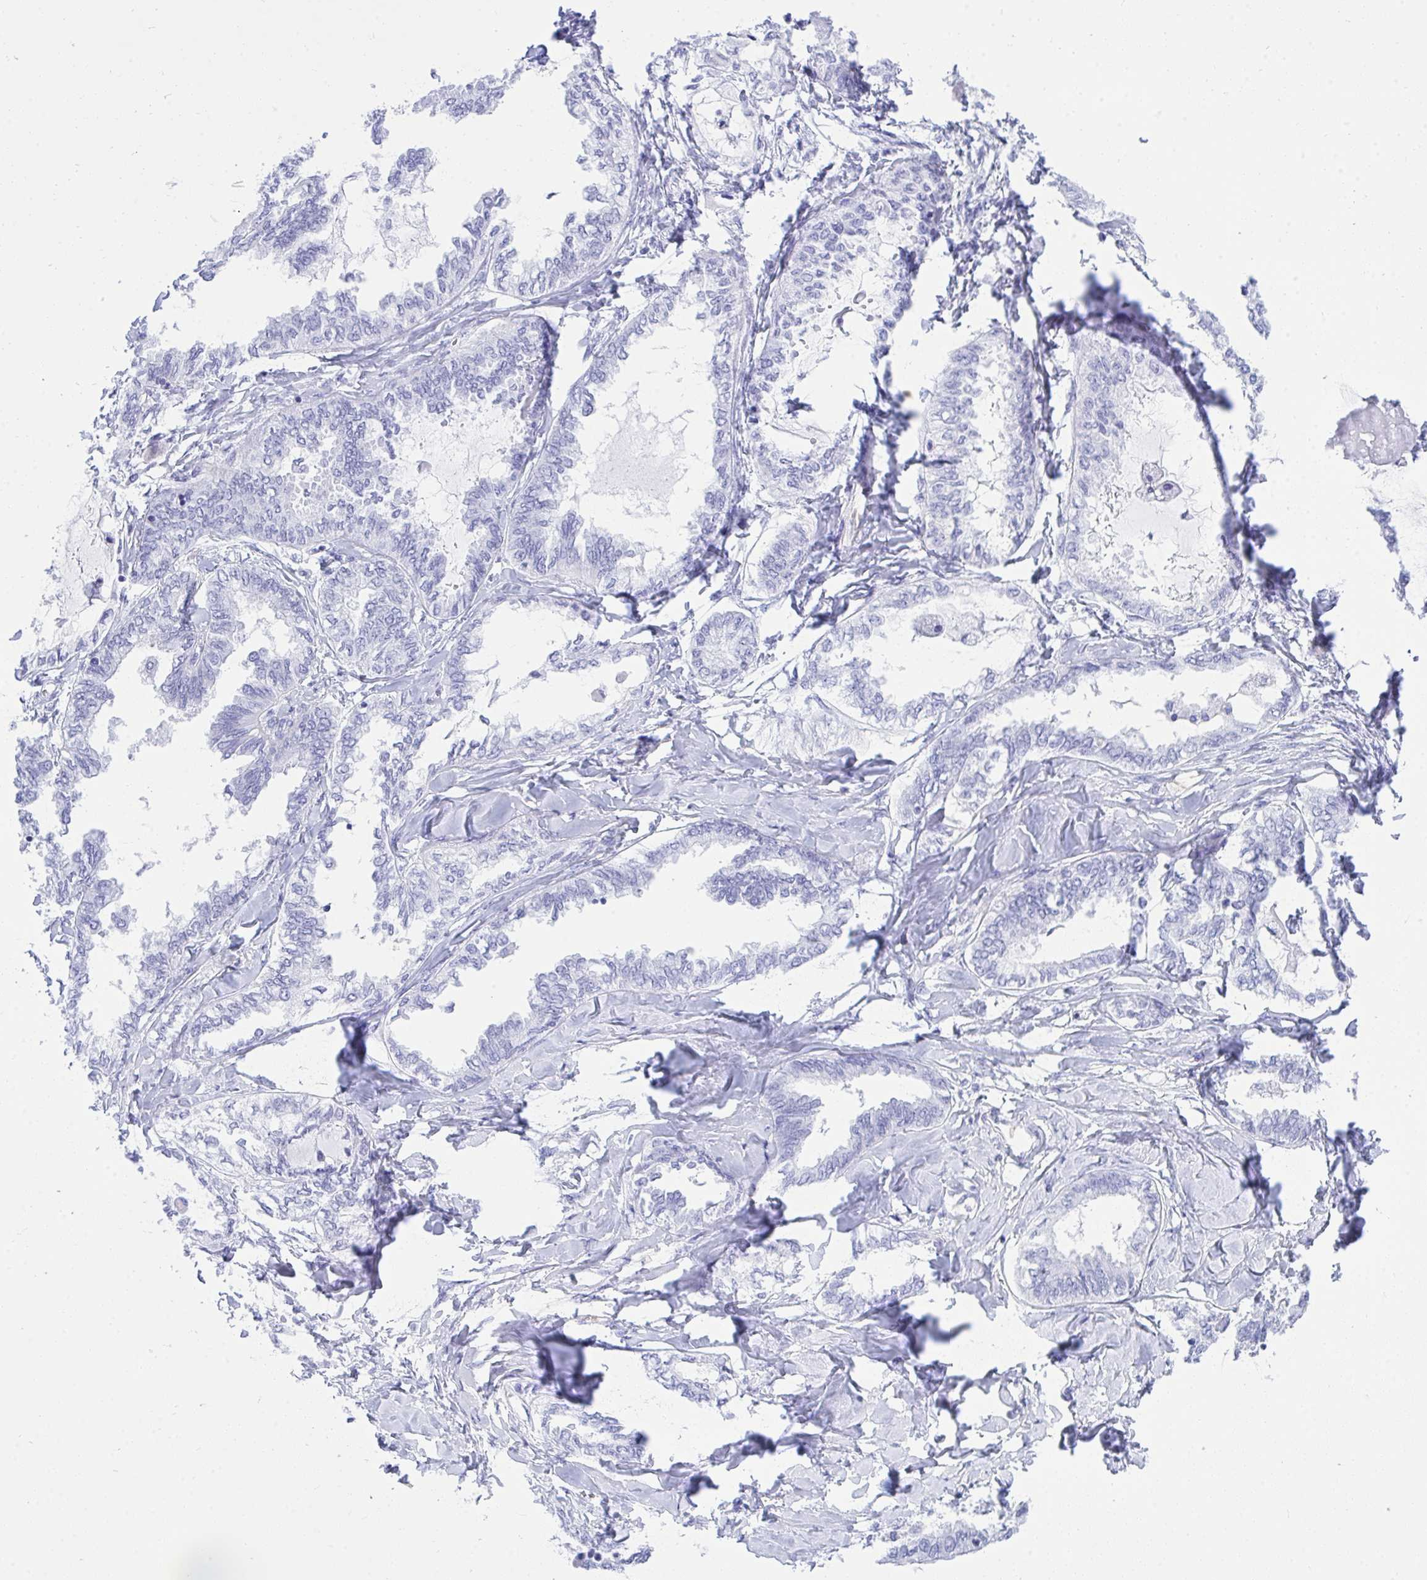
{"staining": {"intensity": "negative", "quantity": "none", "location": "none"}, "tissue": "ovarian cancer", "cell_type": "Tumor cells", "image_type": "cancer", "snomed": [{"axis": "morphology", "description": "Carcinoma, endometroid"}, {"axis": "topography", "description": "Ovary"}], "caption": "High power microscopy photomicrograph of an immunohistochemistry image of ovarian cancer (endometroid carcinoma), revealing no significant staining in tumor cells.", "gene": "ANK1", "patient": {"sex": "female", "age": 70}}